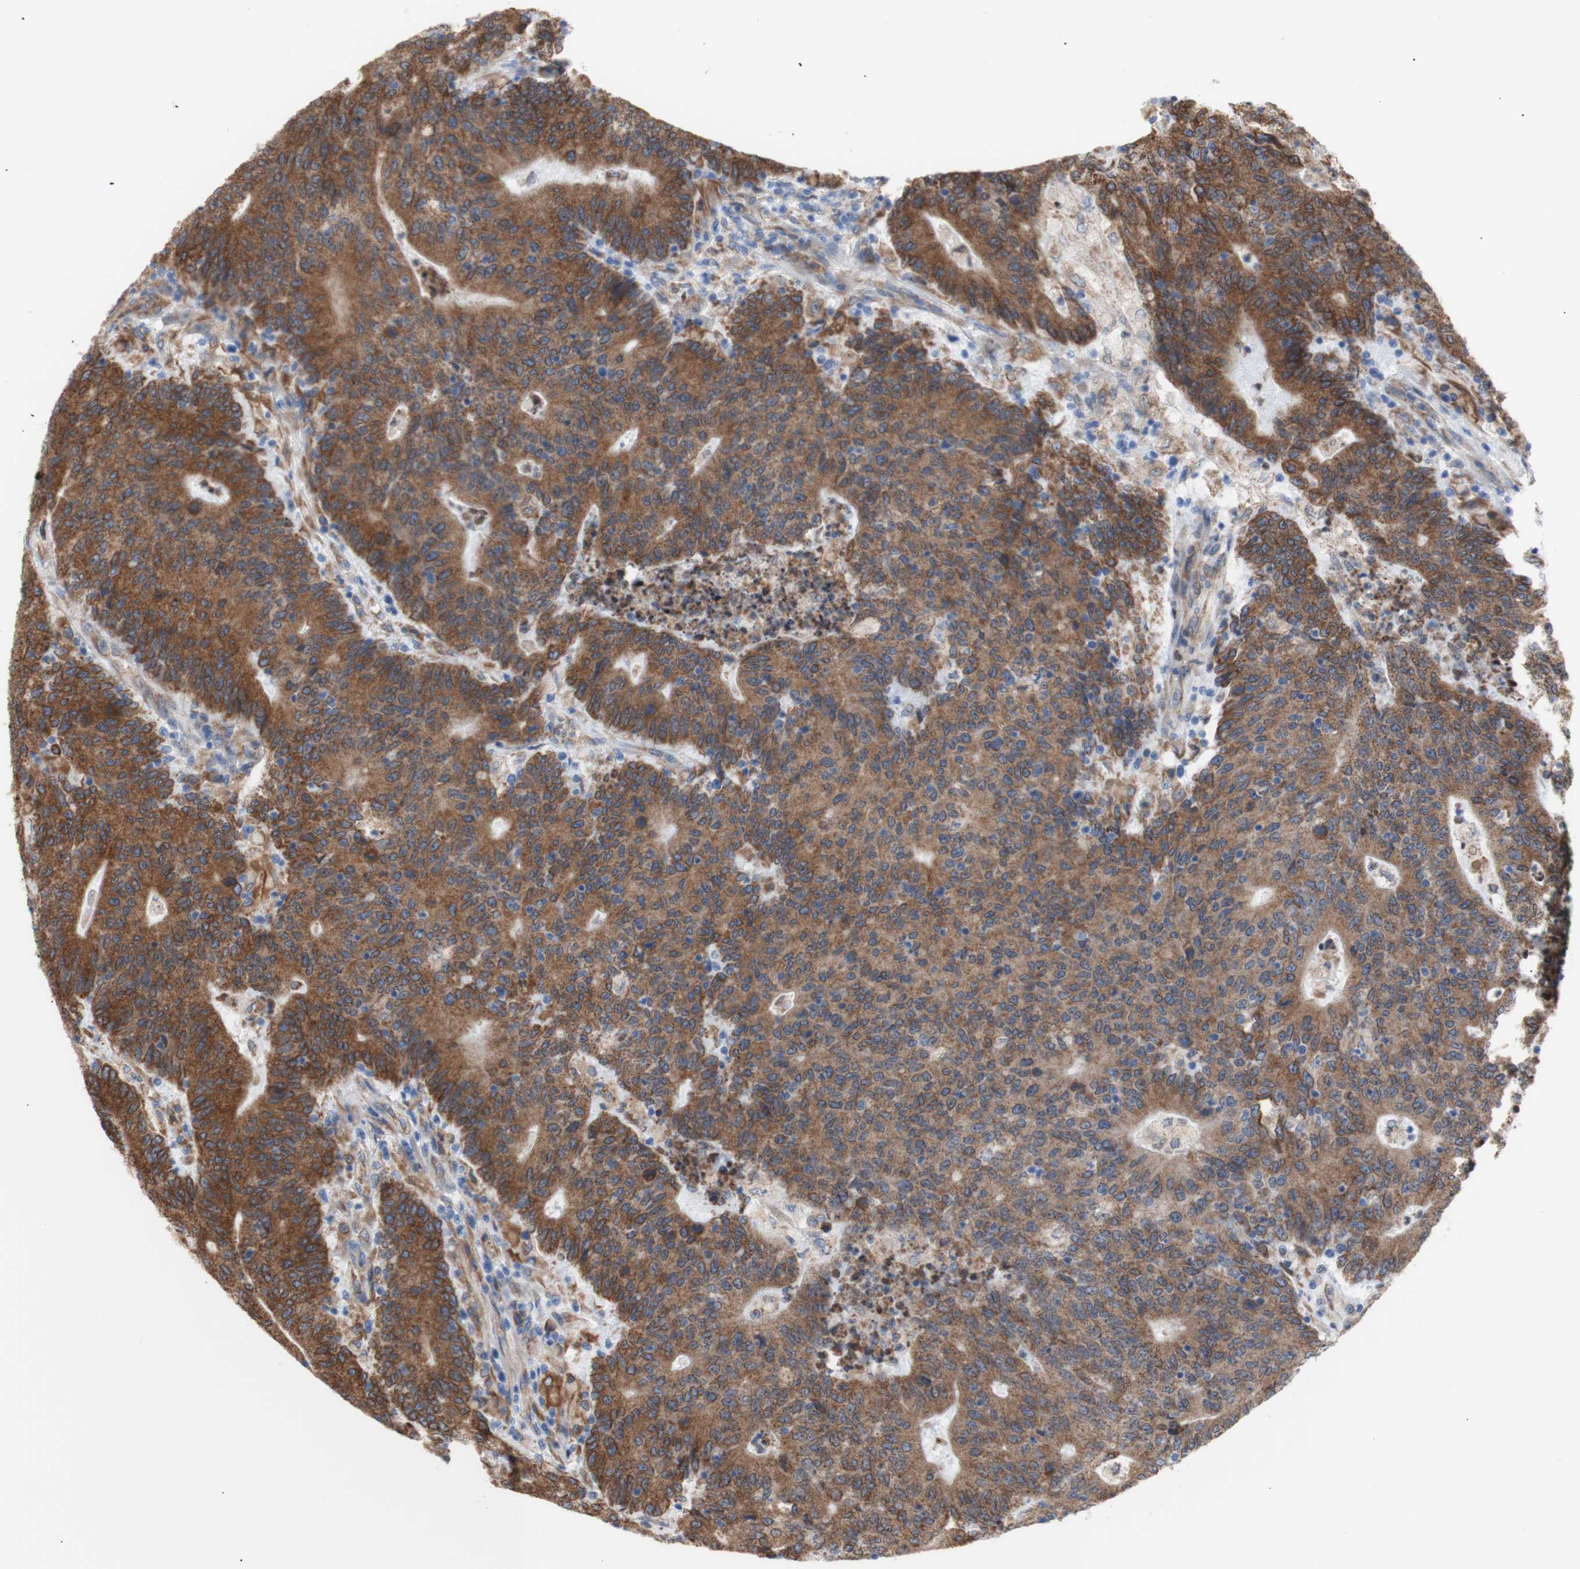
{"staining": {"intensity": "moderate", "quantity": ">75%", "location": "cytoplasmic/membranous"}, "tissue": "colorectal cancer", "cell_type": "Tumor cells", "image_type": "cancer", "snomed": [{"axis": "morphology", "description": "Normal tissue, NOS"}, {"axis": "morphology", "description": "Adenocarcinoma, NOS"}, {"axis": "topography", "description": "Colon"}], "caption": "The photomicrograph displays a brown stain indicating the presence of a protein in the cytoplasmic/membranous of tumor cells in colorectal adenocarcinoma. (IHC, brightfield microscopy, high magnification).", "gene": "ERLIN1", "patient": {"sex": "female", "age": 75}}